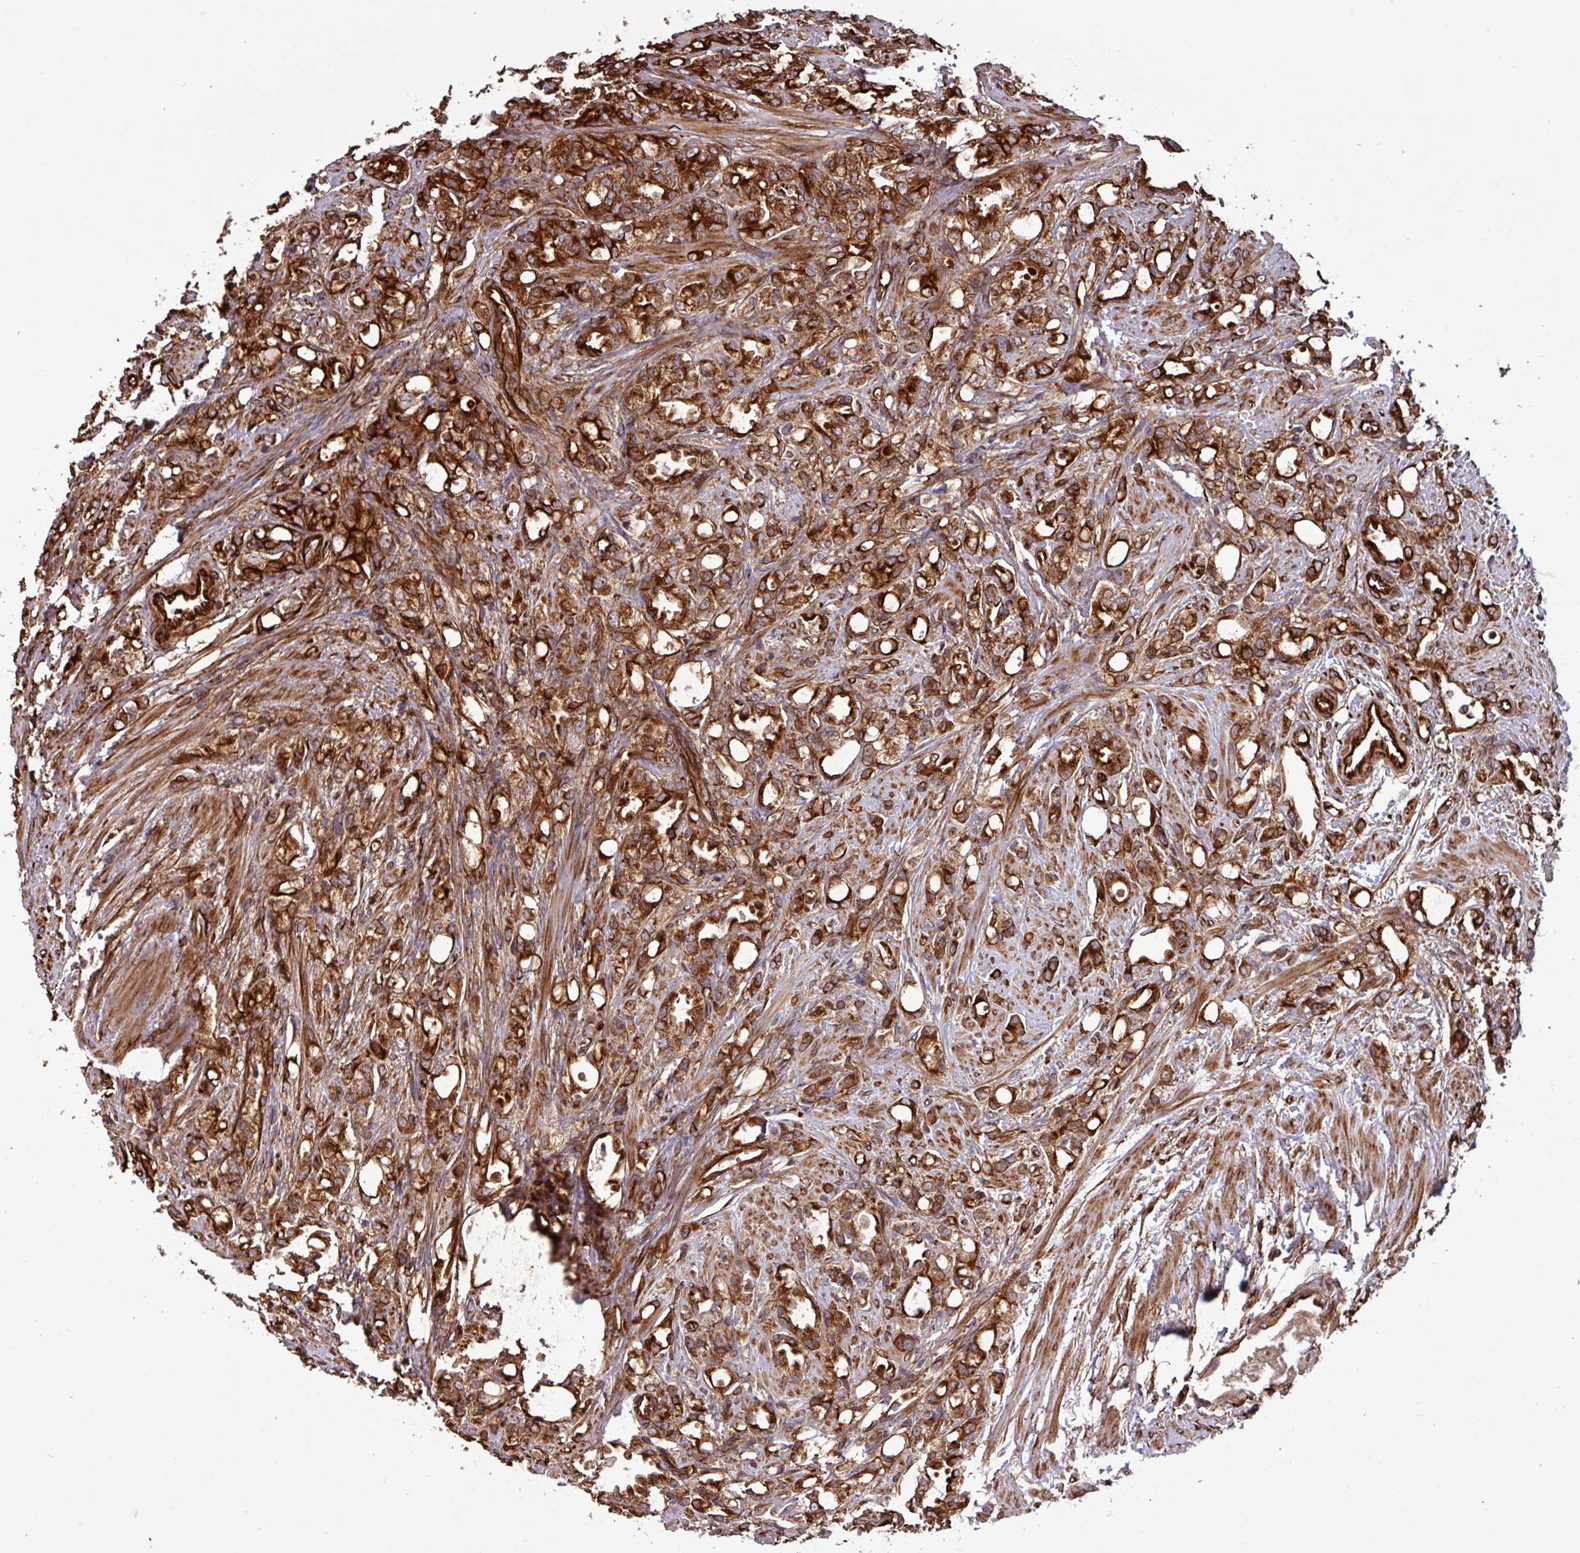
{"staining": {"intensity": "strong", "quantity": ">75%", "location": "cytoplasmic/membranous"}, "tissue": "prostate cancer", "cell_type": "Tumor cells", "image_type": "cancer", "snomed": [{"axis": "morphology", "description": "Adenocarcinoma, High grade"}, {"axis": "topography", "description": "Prostate"}], "caption": "Immunohistochemistry (IHC) histopathology image of human prostate high-grade adenocarcinoma stained for a protein (brown), which shows high levels of strong cytoplasmic/membranous staining in approximately >75% of tumor cells.", "gene": "ZNF300", "patient": {"sex": "male", "age": 62}}